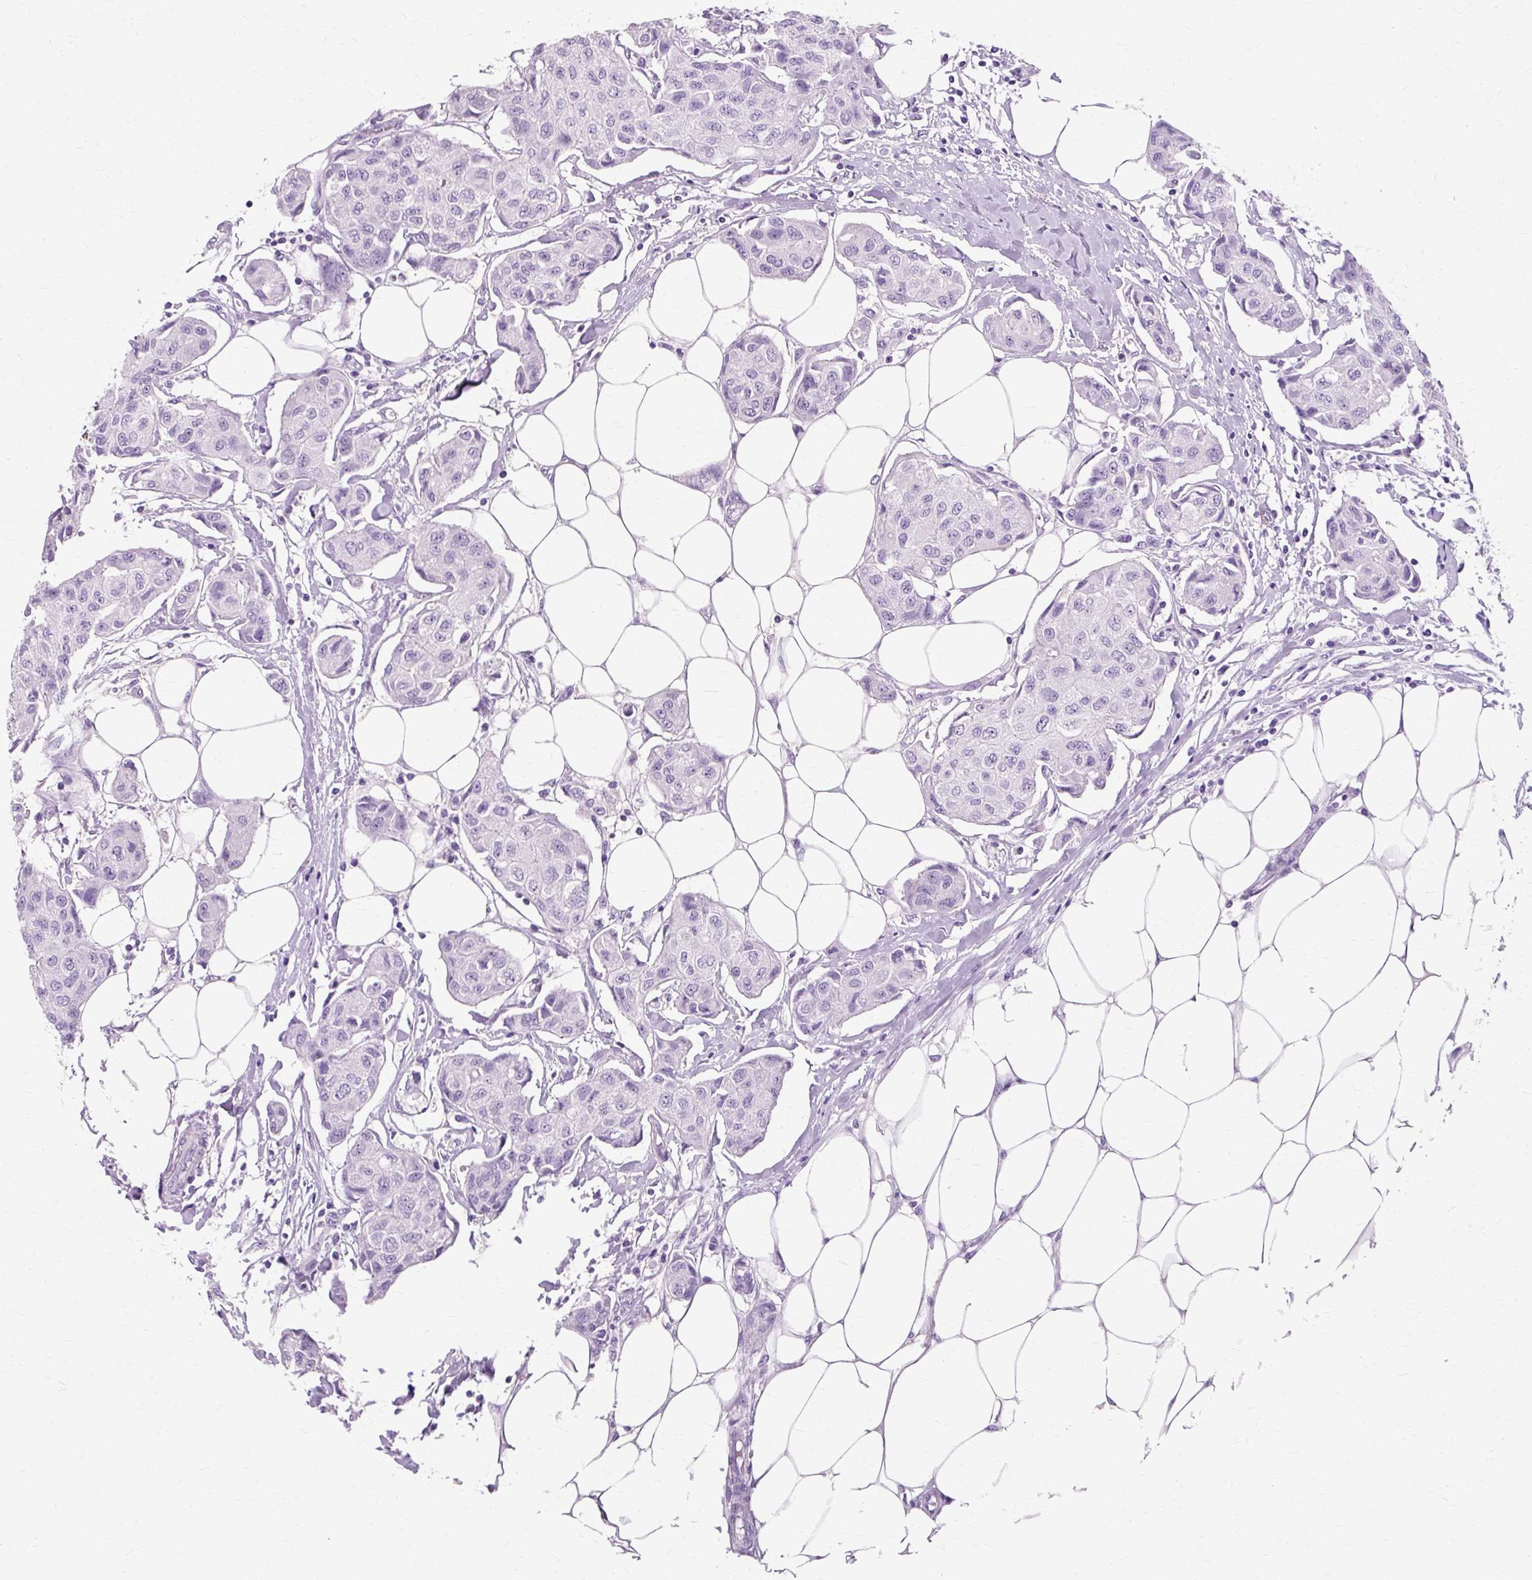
{"staining": {"intensity": "negative", "quantity": "none", "location": "none"}, "tissue": "breast cancer", "cell_type": "Tumor cells", "image_type": "cancer", "snomed": [{"axis": "morphology", "description": "Duct carcinoma"}, {"axis": "topography", "description": "Breast"}, {"axis": "topography", "description": "Lymph node"}], "caption": "IHC of human intraductal carcinoma (breast) shows no staining in tumor cells.", "gene": "TMEM89", "patient": {"sex": "female", "age": 80}}